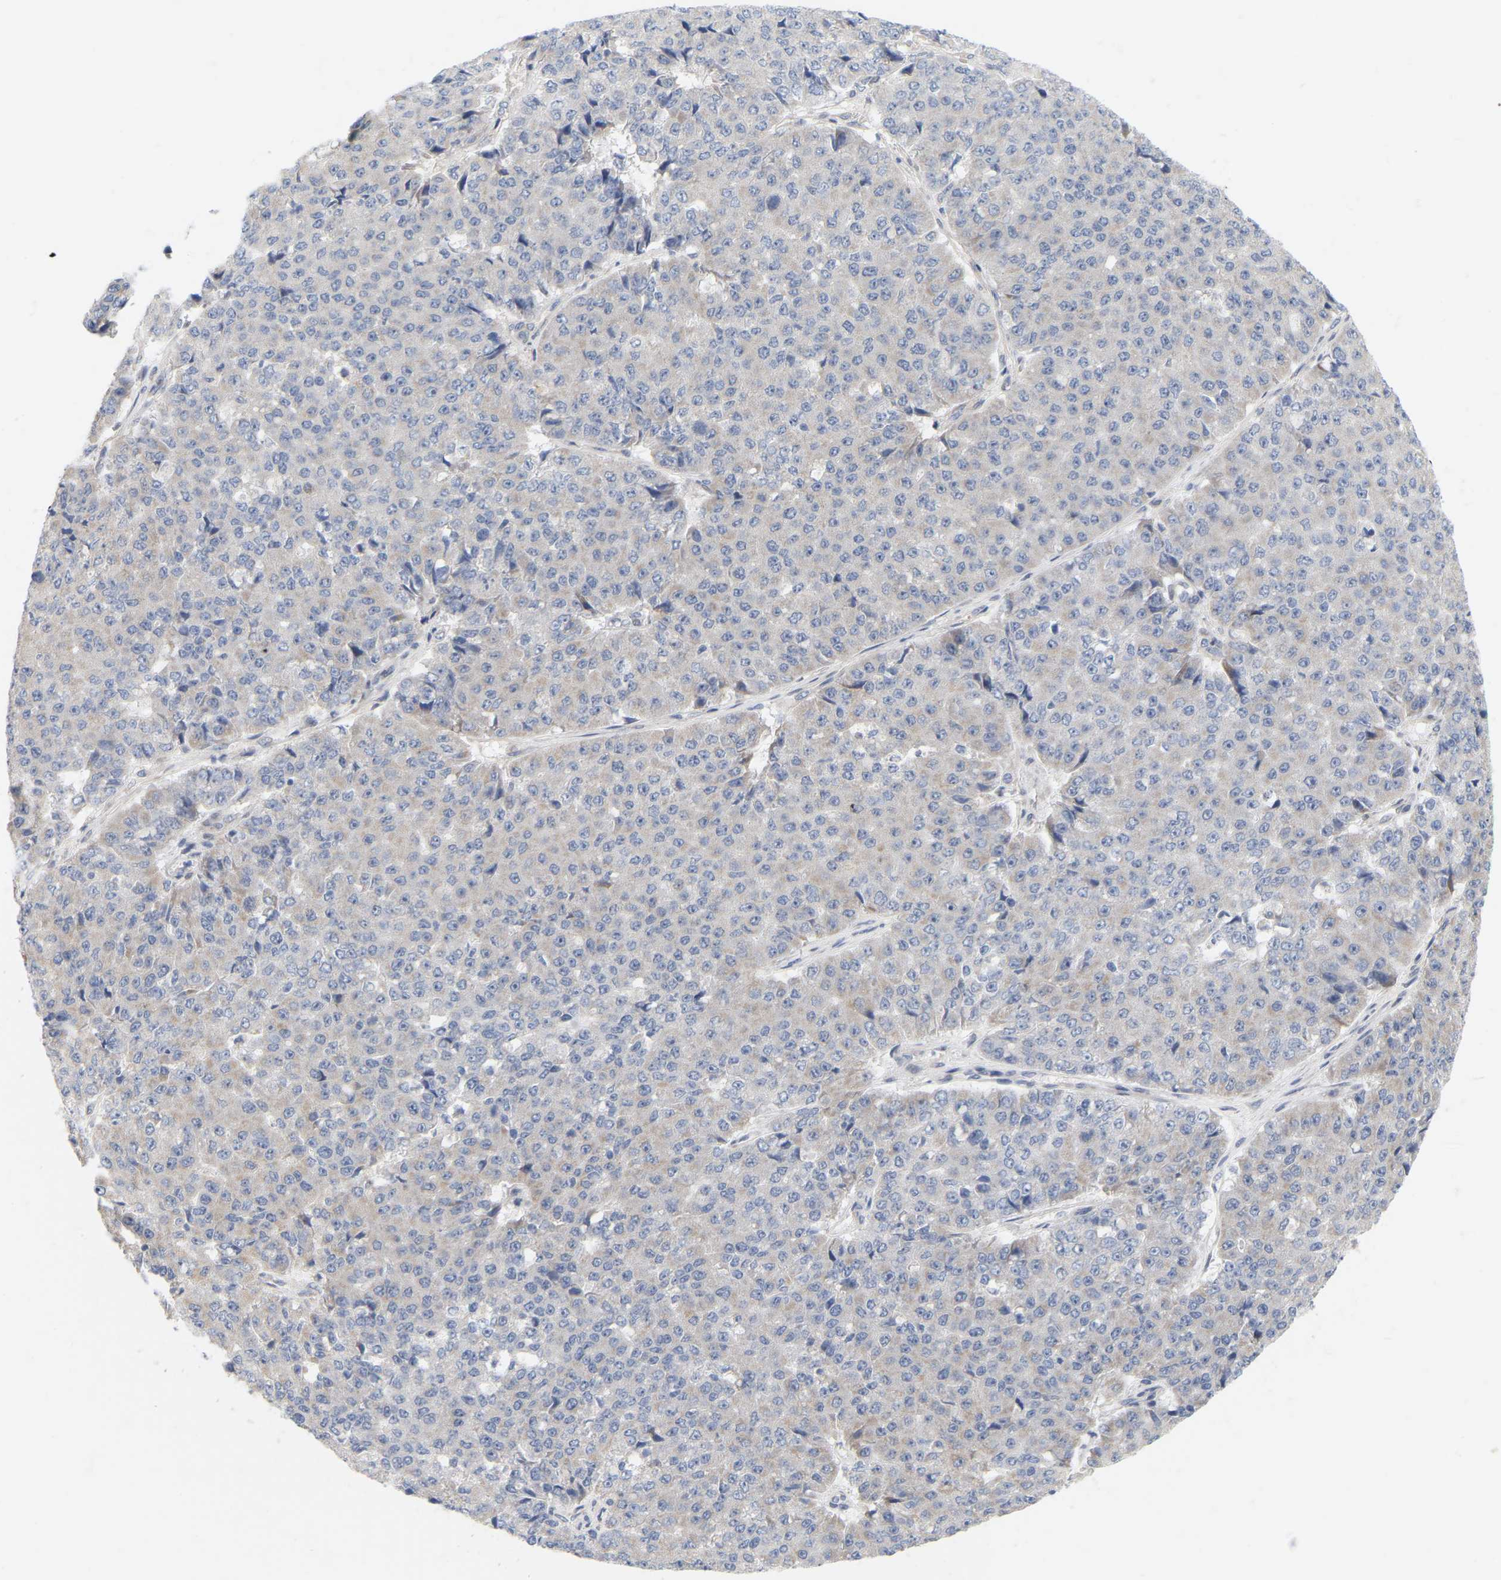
{"staining": {"intensity": "weak", "quantity": "<25%", "location": "cytoplasmic/membranous"}, "tissue": "pancreatic cancer", "cell_type": "Tumor cells", "image_type": "cancer", "snomed": [{"axis": "morphology", "description": "Adenocarcinoma, NOS"}, {"axis": "topography", "description": "Pancreas"}], "caption": "Protein analysis of pancreatic cancer demonstrates no significant staining in tumor cells. (Immunohistochemistry, brightfield microscopy, high magnification).", "gene": "MINDY4", "patient": {"sex": "male", "age": 50}}